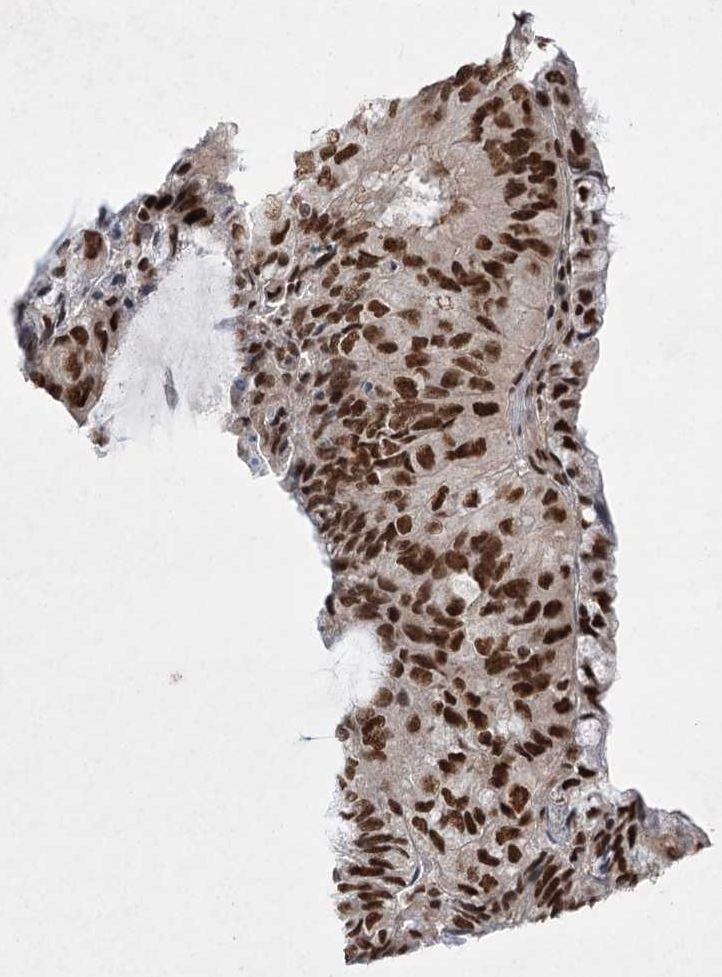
{"staining": {"intensity": "strong", "quantity": ">75%", "location": "nuclear"}, "tissue": "endometrial cancer", "cell_type": "Tumor cells", "image_type": "cancer", "snomed": [{"axis": "morphology", "description": "Adenocarcinoma, NOS"}, {"axis": "topography", "description": "Endometrium"}], "caption": "IHC of human endometrial cancer exhibits high levels of strong nuclear expression in about >75% of tumor cells.", "gene": "ZCCHC8", "patient": {"sex": "female", "age": 81}}